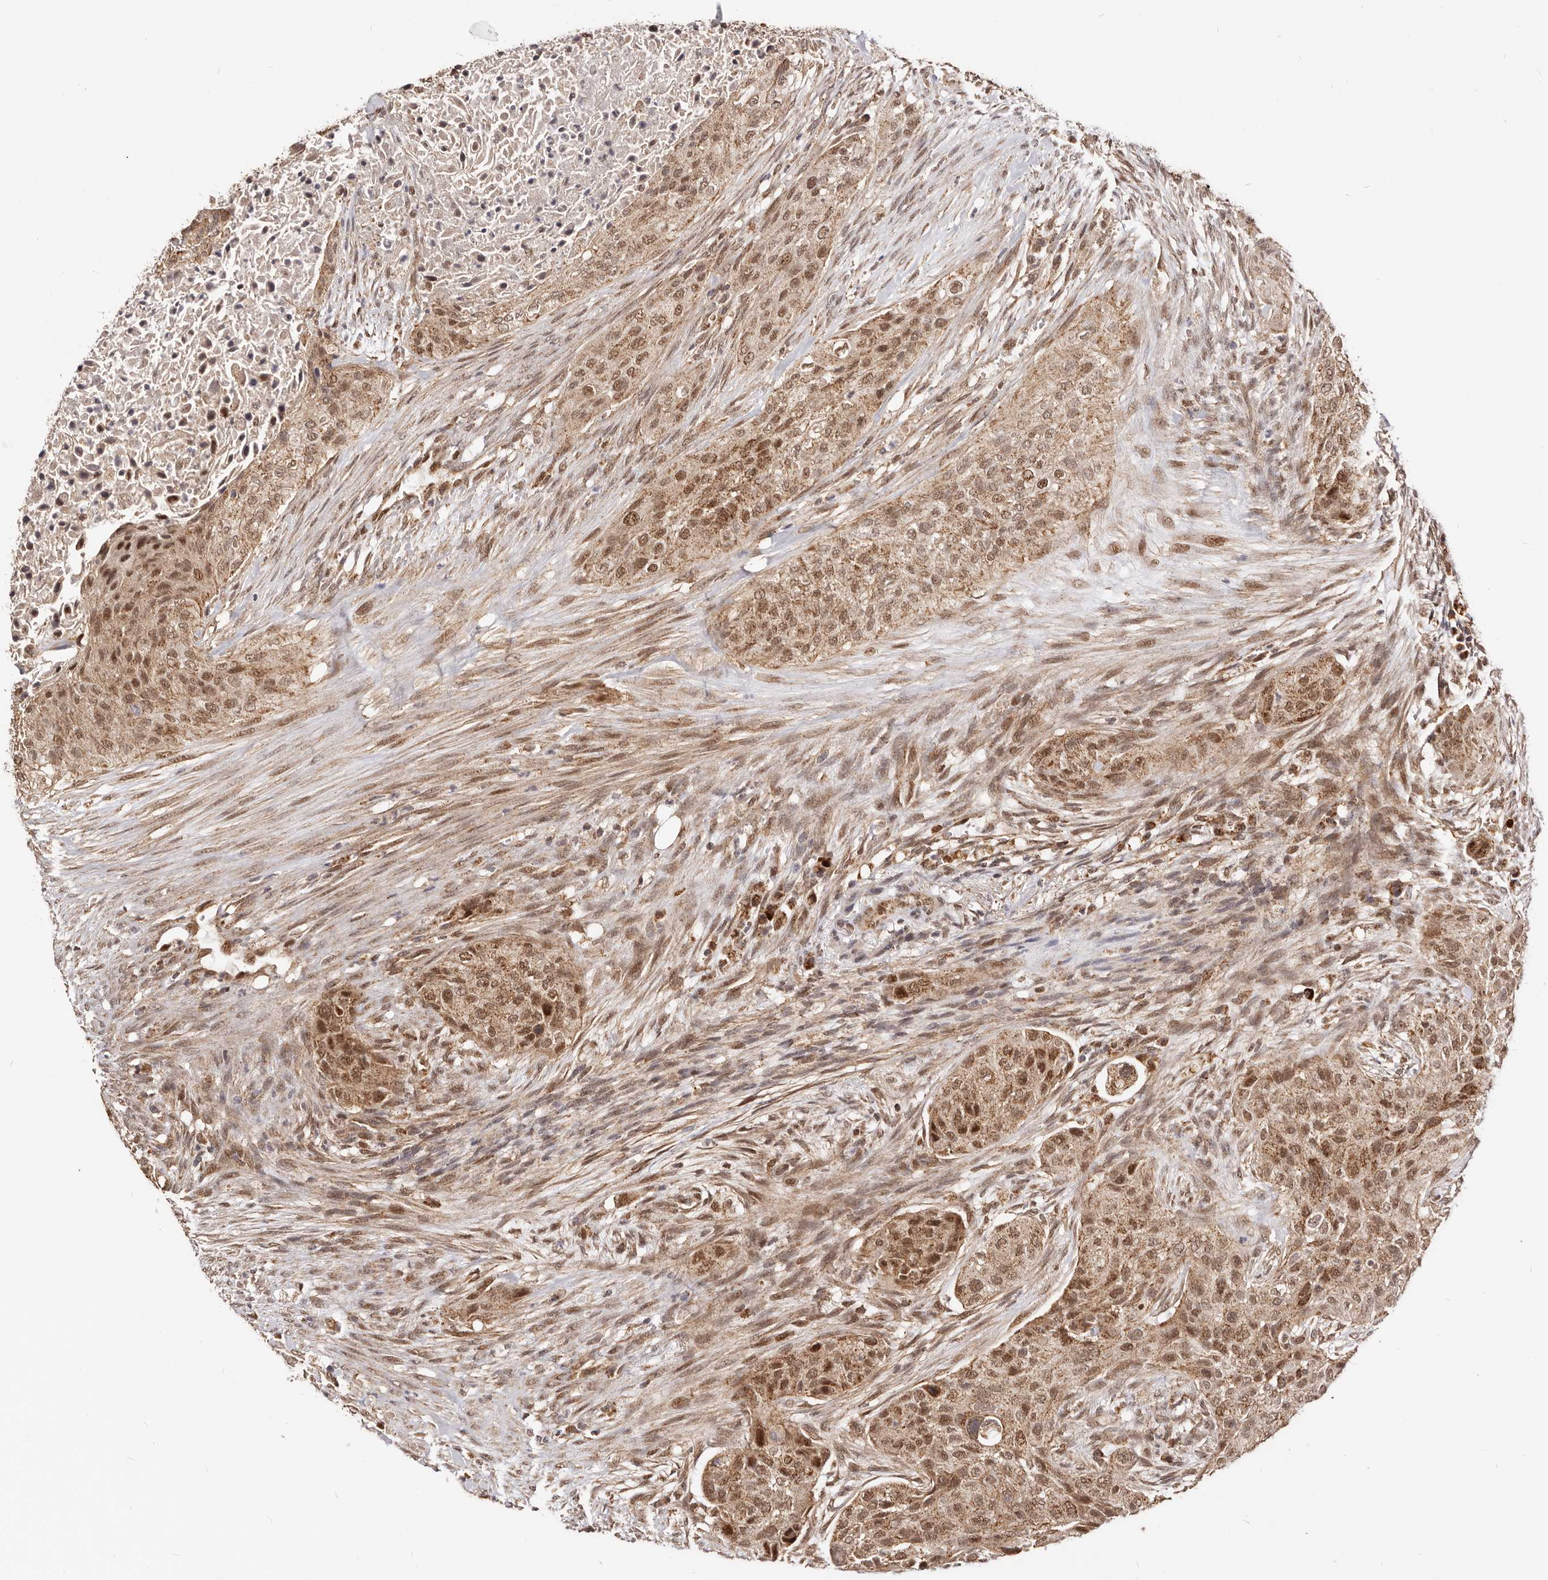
{"staining": {"intensity": "strong", "quantity": ">75%", "location": "cytoplasmic/membranous,nuclear"}, "tissue": "urothelial cancer", "cell_type": "Tumor cells", "image_type": "cancer", "snomed": [{"axis": "morphology", "description": "Urothelial carcinoma, High grade"}, {"axis": "topography", "description": "Urinary bladder"}], "caption": "DAB immunohistochemical staining of high-grade urothelial carcinoma shows strong cytoplasmic/membranous and nuclear protein staining in about >75% of tumor cells.", "gene": "SEC14L1", "patient": {"sex": "male", "age": 35}}